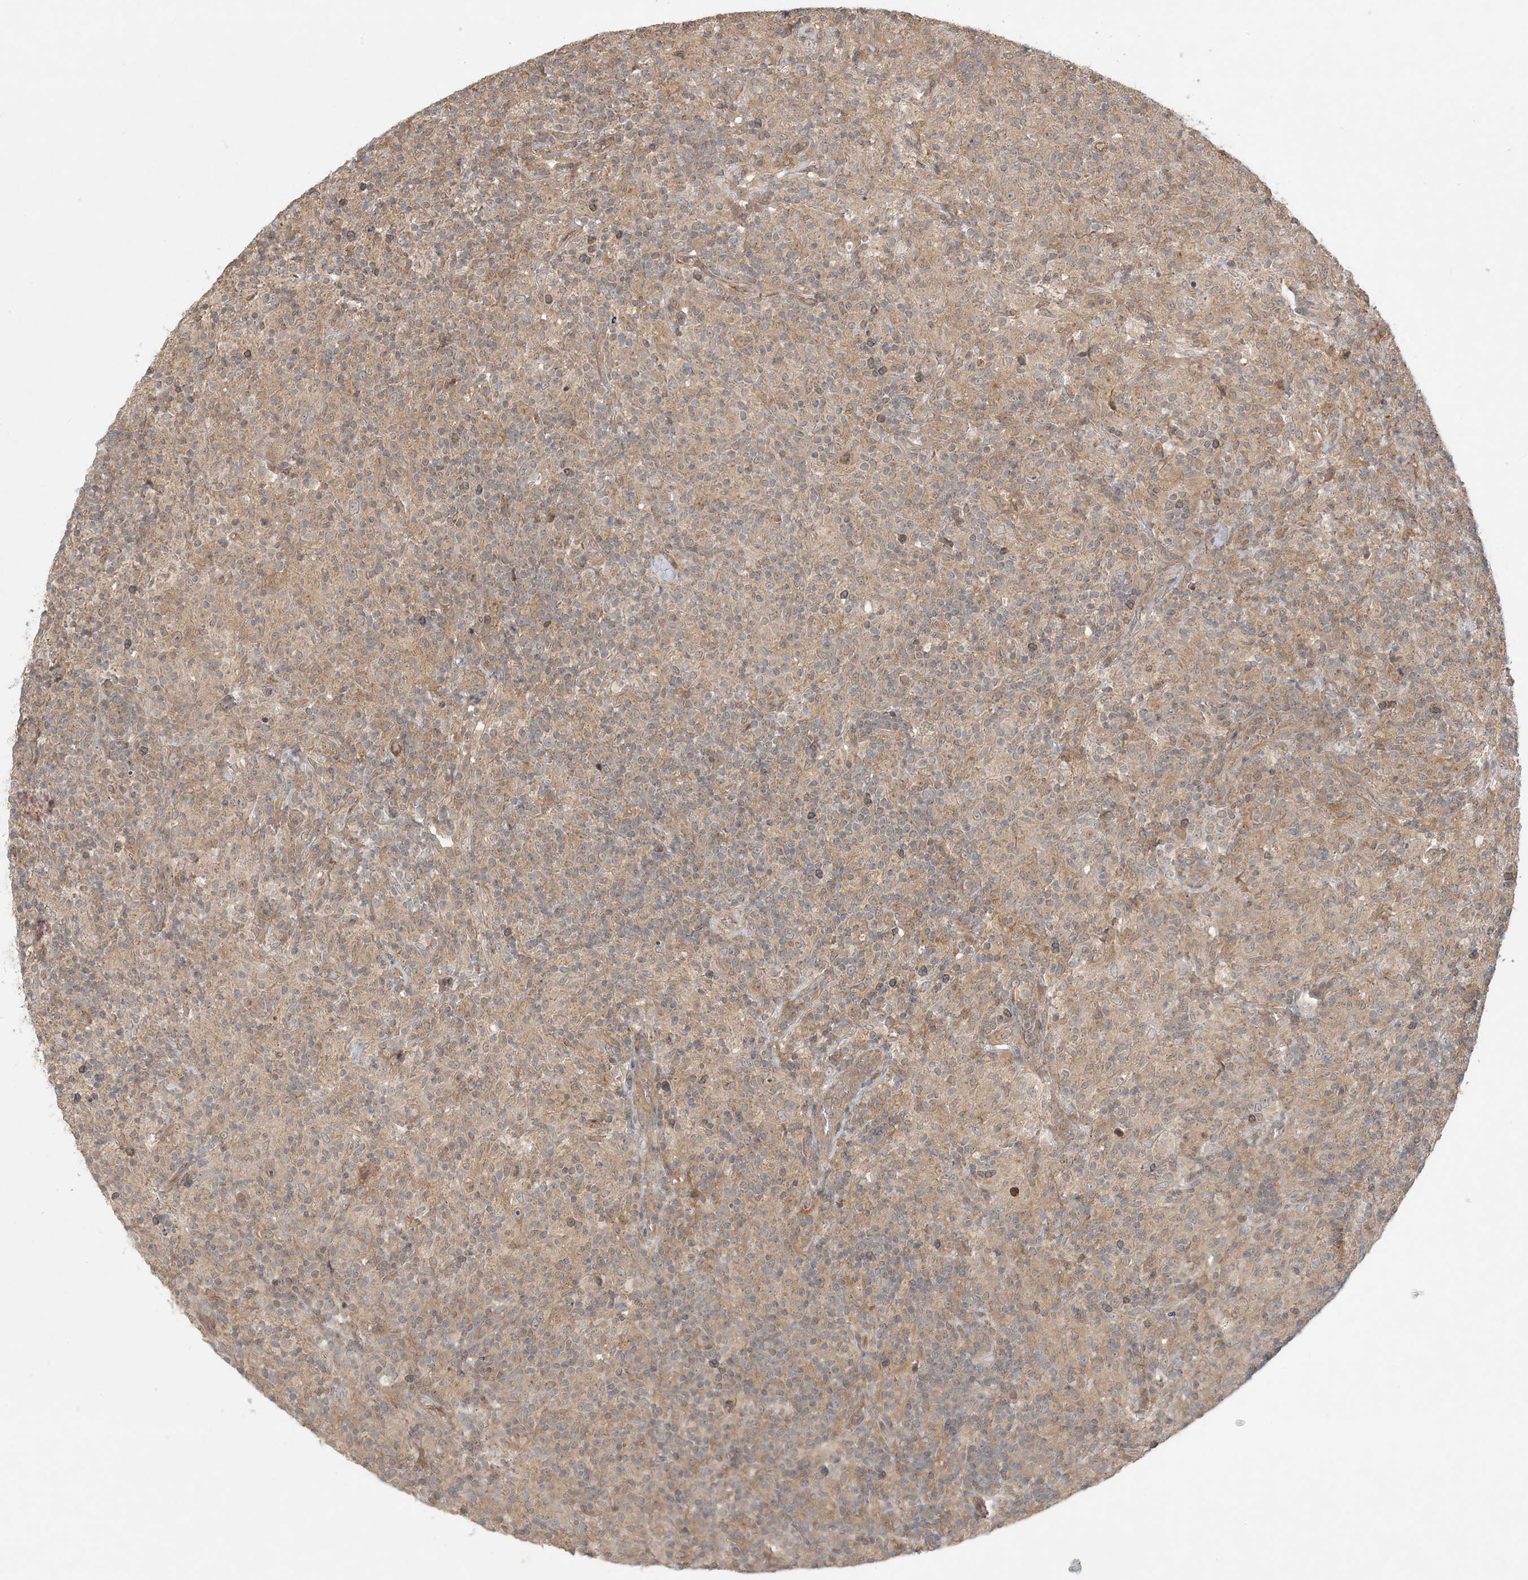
{"staining": {"intensity": "moderate", "quantity": "25%-75%", "location": "cytoplasmic/membranous"}, "tissue": "lymphoma", "cell_type": "Tumor cells", "image_type": "cancer", "snomed": [{"axis": "morphology", "description": "Hodgkin's disease, NOS"}, {"axis": "topography", "description": "Lymph node"}], "caption": "Immunohistochemistry (IHC) image of human Hodgkin's disease stained for a protein (brown), which demonstrates medium levels of moderate cytoplasmic/membranous staining in approximately 25%-75% of tumor cells.", "gene": "OBI1", "patient": {"sex": "male", "age": 70}}